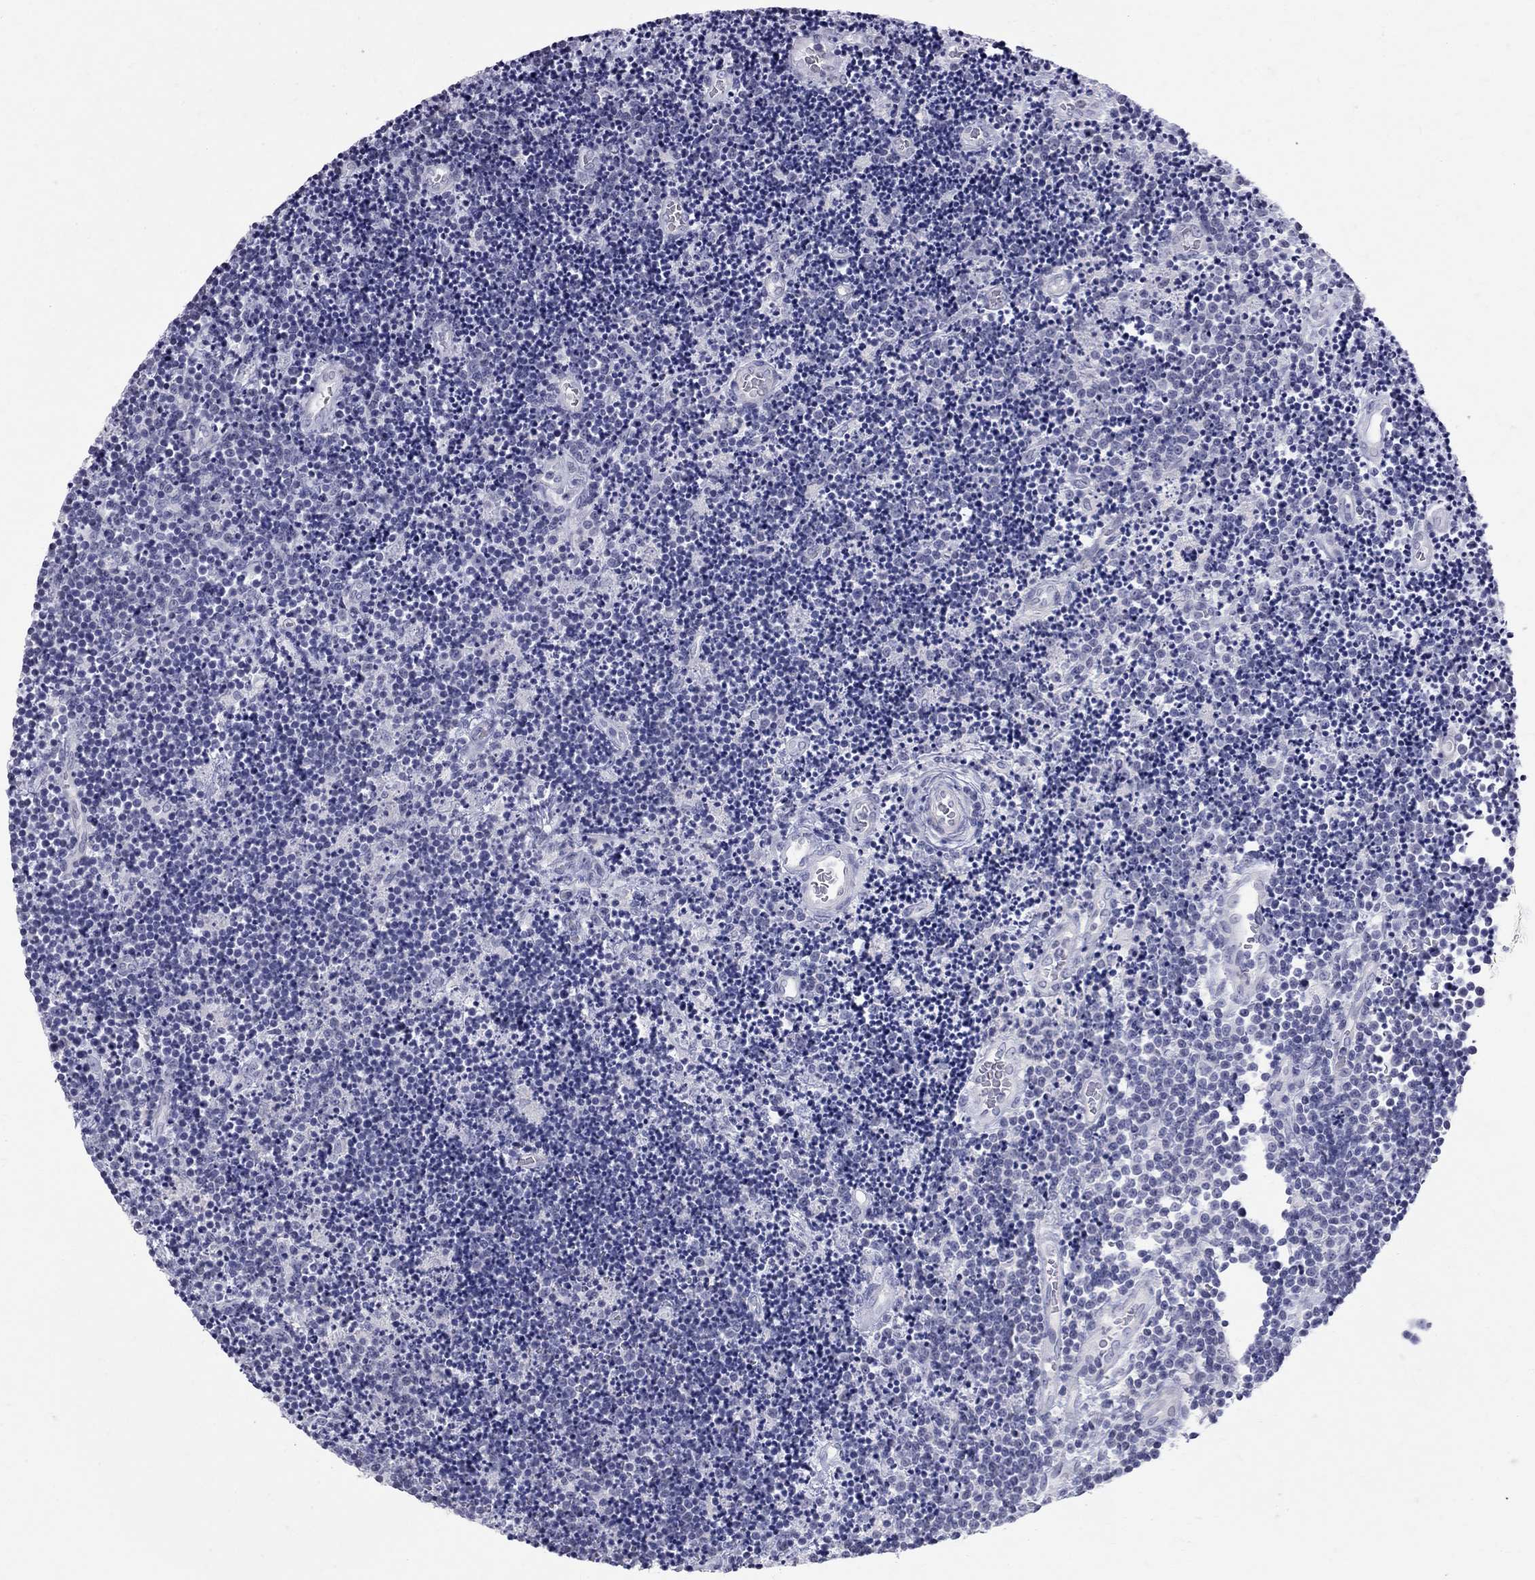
{"staining": {"intensity": "negative", "quantity": "none", "location": "none"}, "tissue": "lymphoma", "cell_type": "Tumor cells", "image_type": "cancer", "snomed": [{"axis": "morphology", "description": "Malignant lymphoma, non-Hodgkin's type, Low grade"}, {"axis": "topography", "description": "Brain"}], "caption": "Malignant lymphoma, non-Hodgkin's type (low-grade) was stained to show a protein in brown. There is no significant expression in tumor cells. (DAB (3,3'-diaminobenzidine) IHC visualized using brightfield microscopy, high magnification).", "gene": "MUC15", "patient": {"sex": "female", "age": 66}}